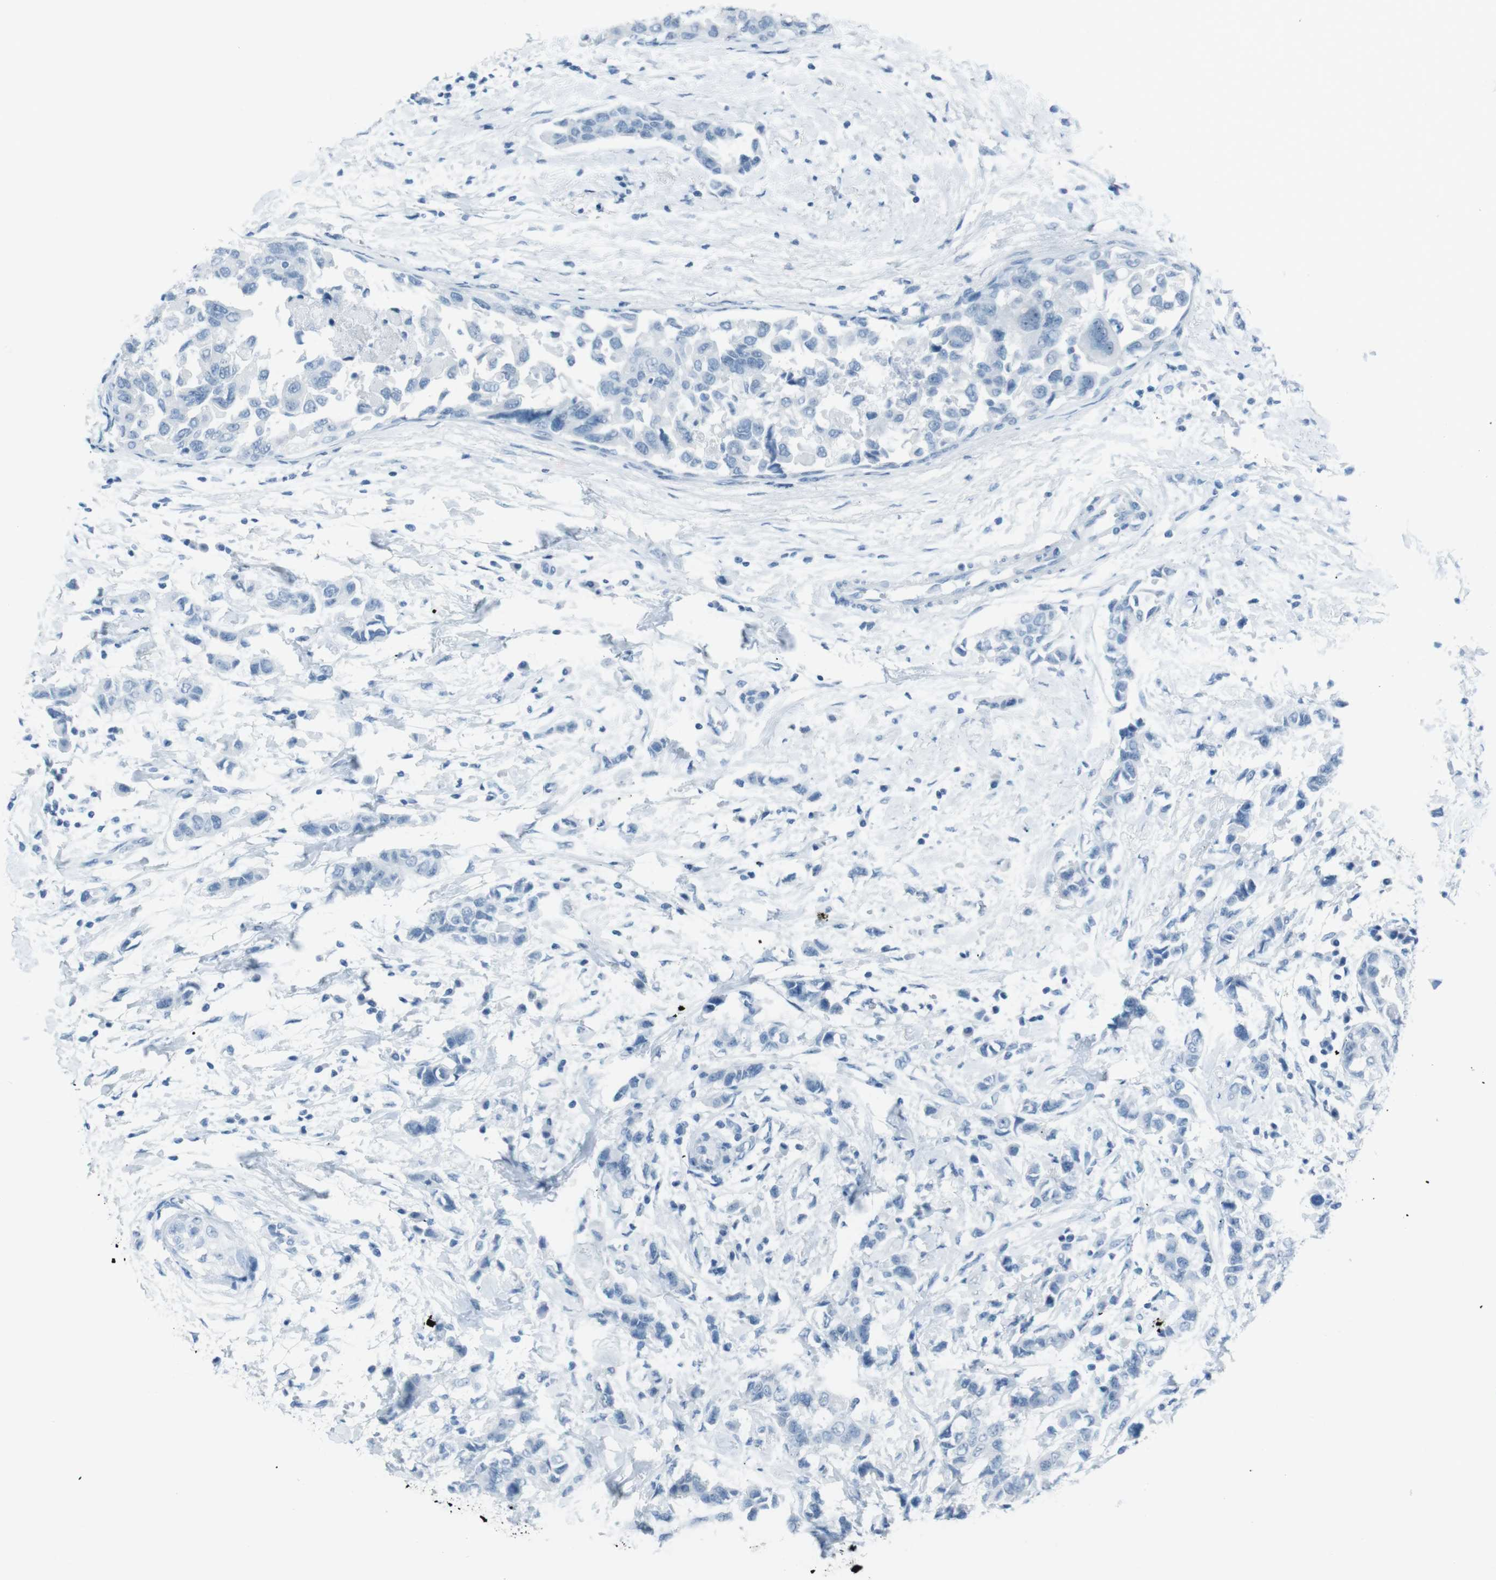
{"staining": {"intensity": "negative", "quantity": "none", "location": "none"}, "tissue": "breast cancer", "cell_type": "Tumor cells", "image_type": "cancer", "snomed": [{"axis": "morphology", "description": "Normal tissue, NOS"}, {"axis": "morphology", "description": "Duct carcinoma"}, {"axis": "topography", "description": "Breast"}], "caption": "IHC image of neoplastic tissue: human breast infiltrating ductal carcinoma stained with DAB (3,3'-diaminobenzidine) demonstrates no significant protein expression in tumor cells.", "gene": "TMEM207", "patient": {"sex": "female", "age": 50}}